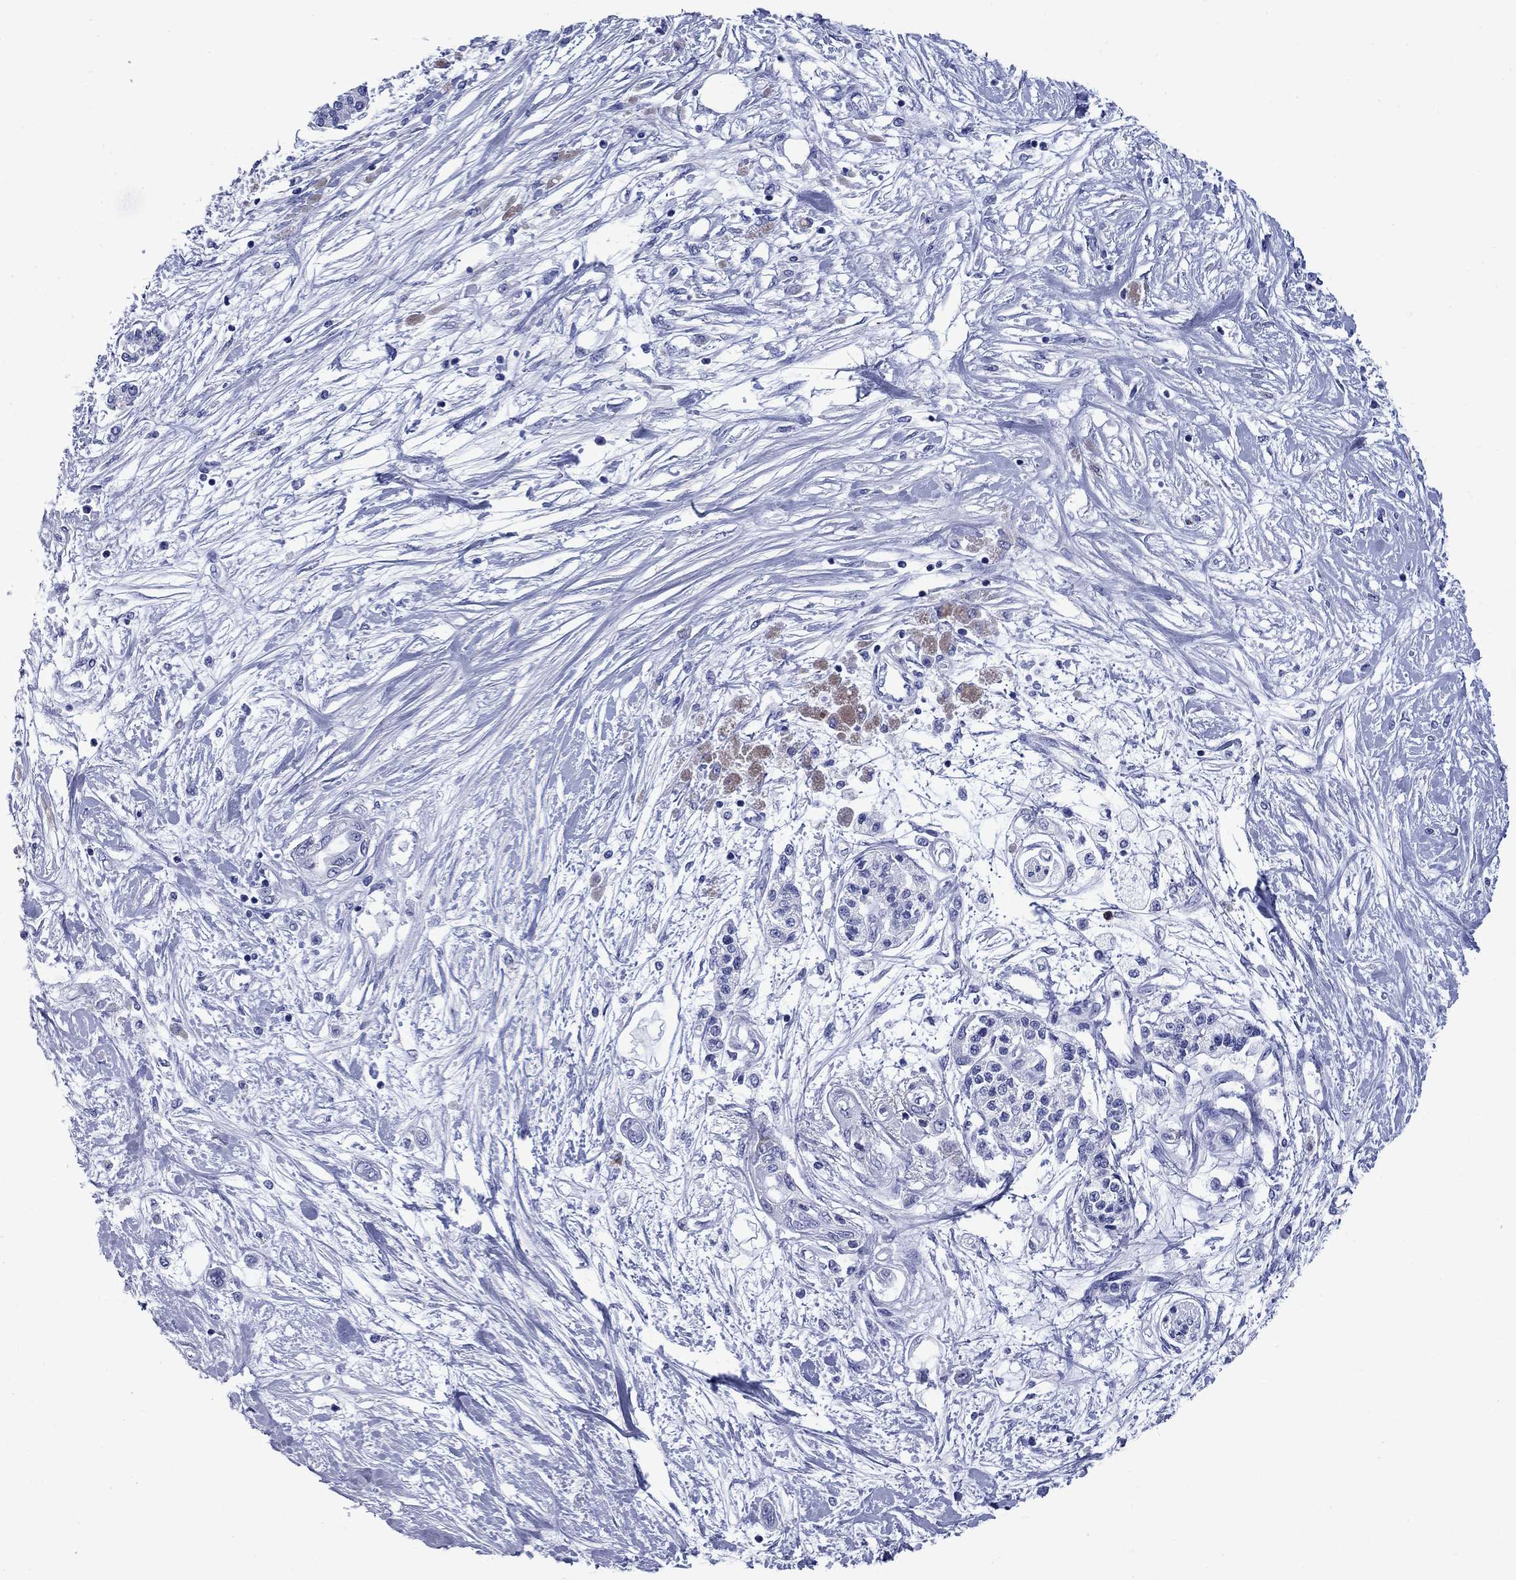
{"staining": {"intensity": "negative", "quantity": "none", "location": "none"}, "tissue": "pancreatic cancer", "cell_type": "Tumor cells", "image_type": "cancer", "snomed": [{"axis": "morphology", "description": "Adenocarcinoma, NOS"}, {"axis": "topography", "description": "Pancreas"}], "caption": "DAB immunohistochemical staining of adenocarcinoma (pancreatic) displays no significant expression in tumor cells.", "gene": "TACC3", "patient": {"sex": "female", "age": 77}}